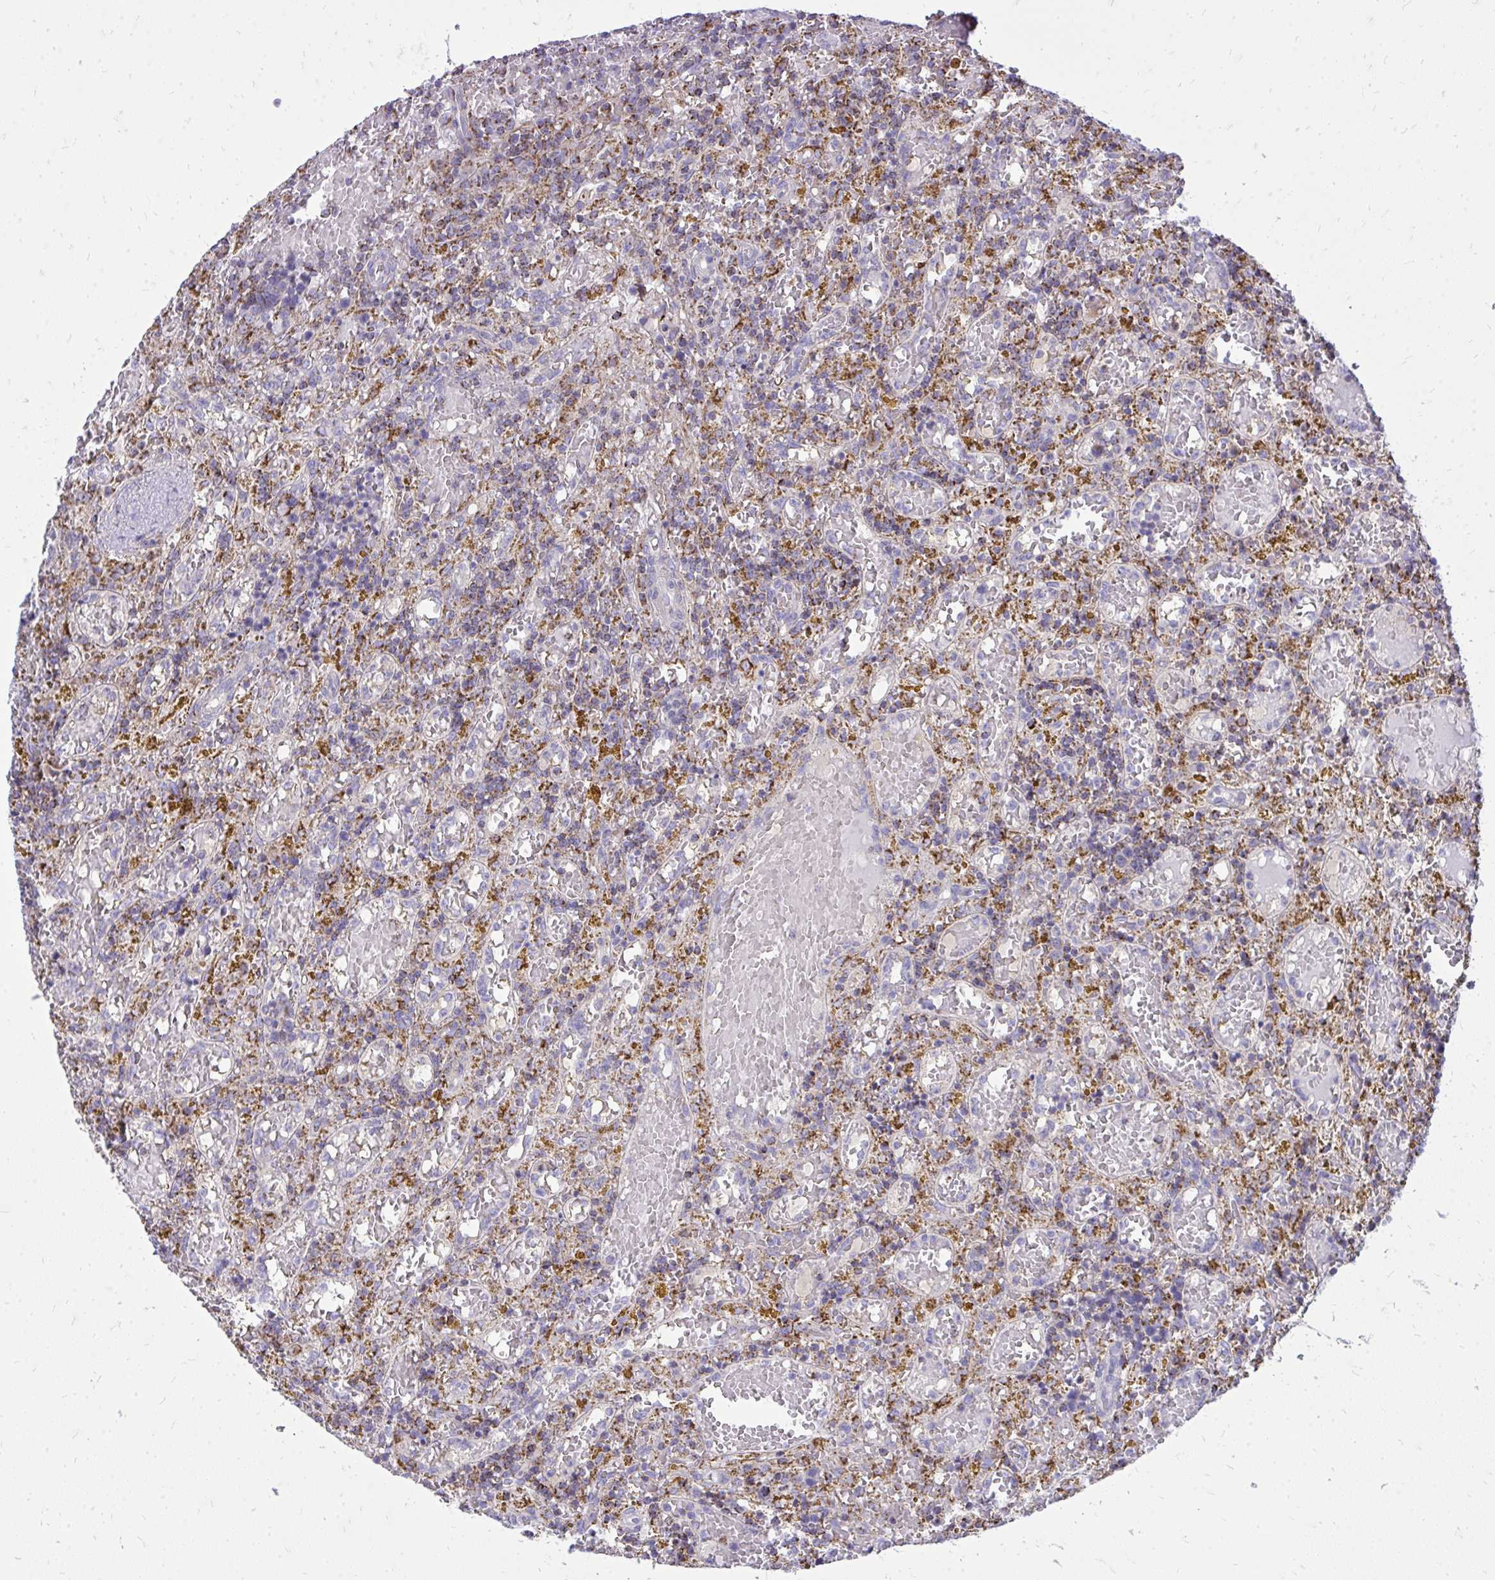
{"staining": {"intensity": "negative", "quantity": "none", "location": "none"}, "tissue": "lymphoma", "cell_type": "Tumor cells", "image_type": "cancer", "snomed": [{"axis": "morphology", "description": "Malignant lymphoma, non-Hodgkin's type, Low grade"}, {"axis": "topography", "description": "Spleen"}], "caption": "Immunohistochemistry (IHC) photomicrograph of human lymphoma stained for a protein (brown), which reveals no expression in tumor cells. (DAB (3,3'-diaminobenzidine) immunohistochemistry visualized using brightfield microscopy, high magnification).", "gene": "SPTBN2", "patient": {"sex": "female", "age": 65}}